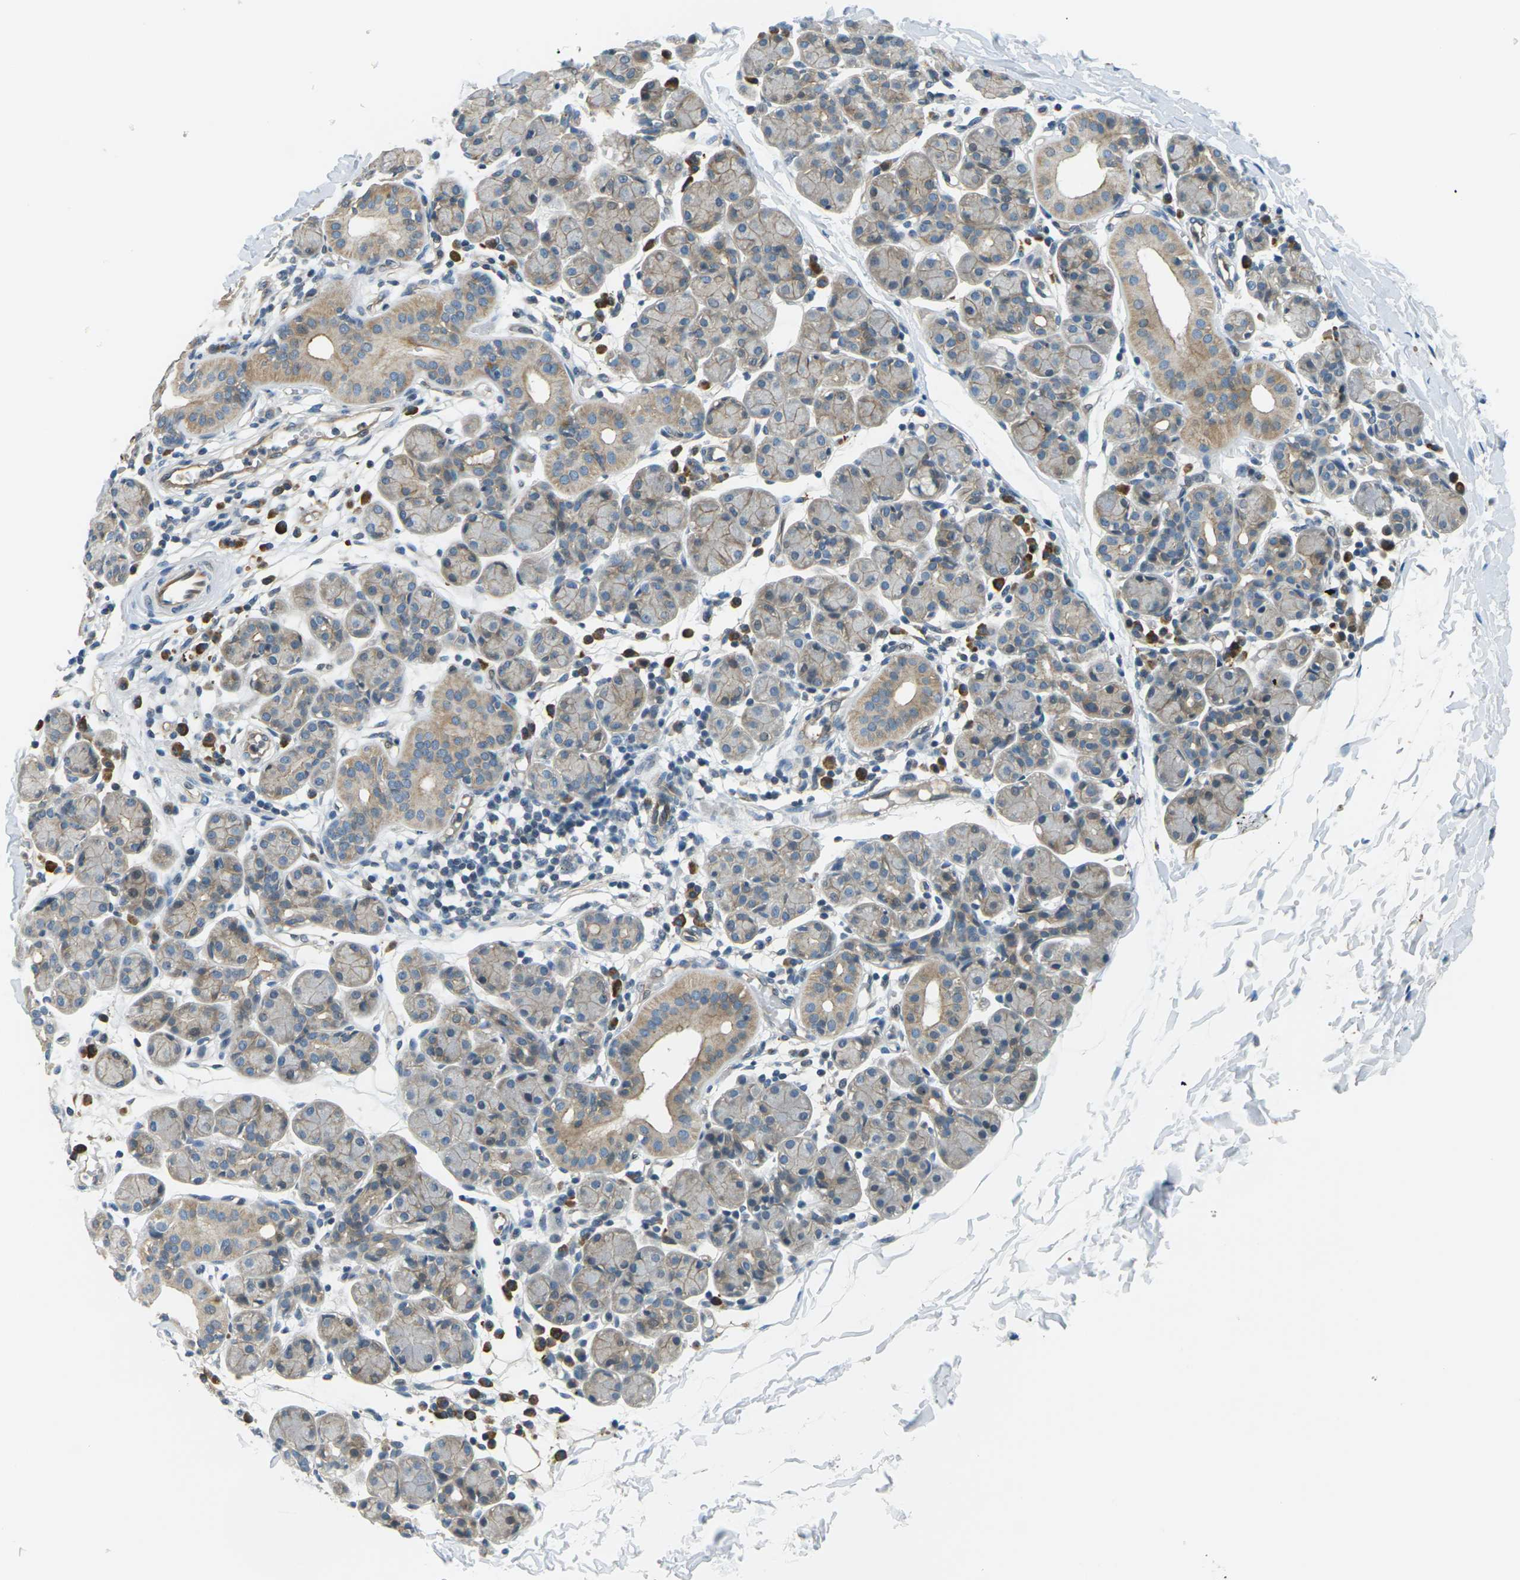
{"staining": {"intensity": "weak", "quantity": "25%-75%", "location": "cytoplasmic/membranous"}, "tissue": "salivary gland", "cell_type": "Glandular cells", "image_type": "normal", "snomed": [{"axis": "morphology", "description": "Normal tissue, NOS"}, {"axis": "morphology", "description": "Inflammation, NOS"}, {"axis": "topography", "description": "Lymph node"}, {"axis": "topography", "description": "Salivary gland"}], "caption": "Approximately 25%-75% of glandular cells in benign salivary gland reveal weak cytoplasmic/membranous protein staining as visualized by brown immunohistochemical staining.", "gene": "SLC13A3", "patient": {"sex": "male", "age": 3}}